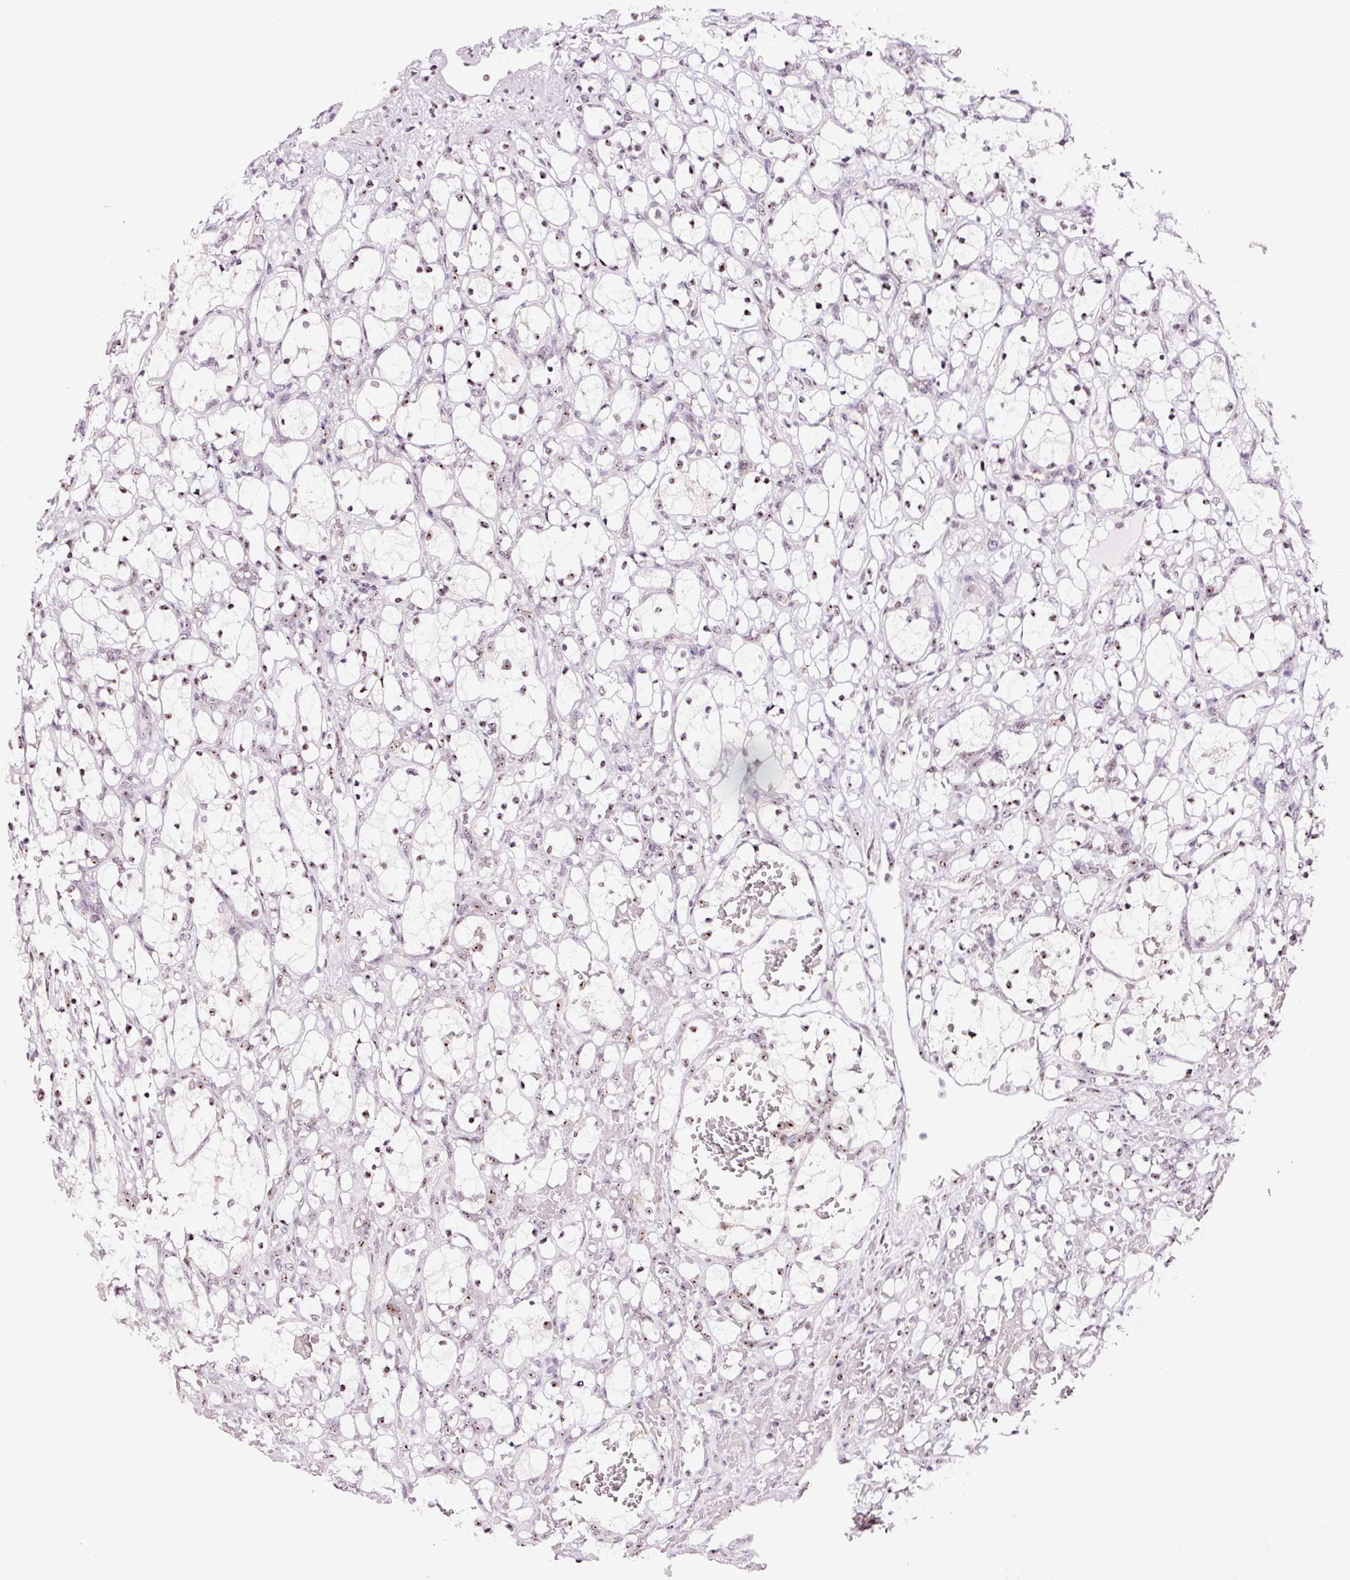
{"staining": {"intensity": "weak", "quantity": "25%-75%", "location": "nuclear"}, "tissue": "renal cancer", "cell_type": "Tumor cells", "image_type": "cancer", "snomed": [{"axis": "morphology", "description": "Adenocarcinoma, NOS"}, {"axis": "topography", "description": "Kidney"}], "caption": "This micrograph shows renal cancer stained with immunohistochemistry (IHC) to label a protein in brown. The nuclear of tumor cells show weak positivity for the protein. Nuclei are counter-stained blue.", "gene": "GNL3", "patient": {"sex": "female", "age": 69}}